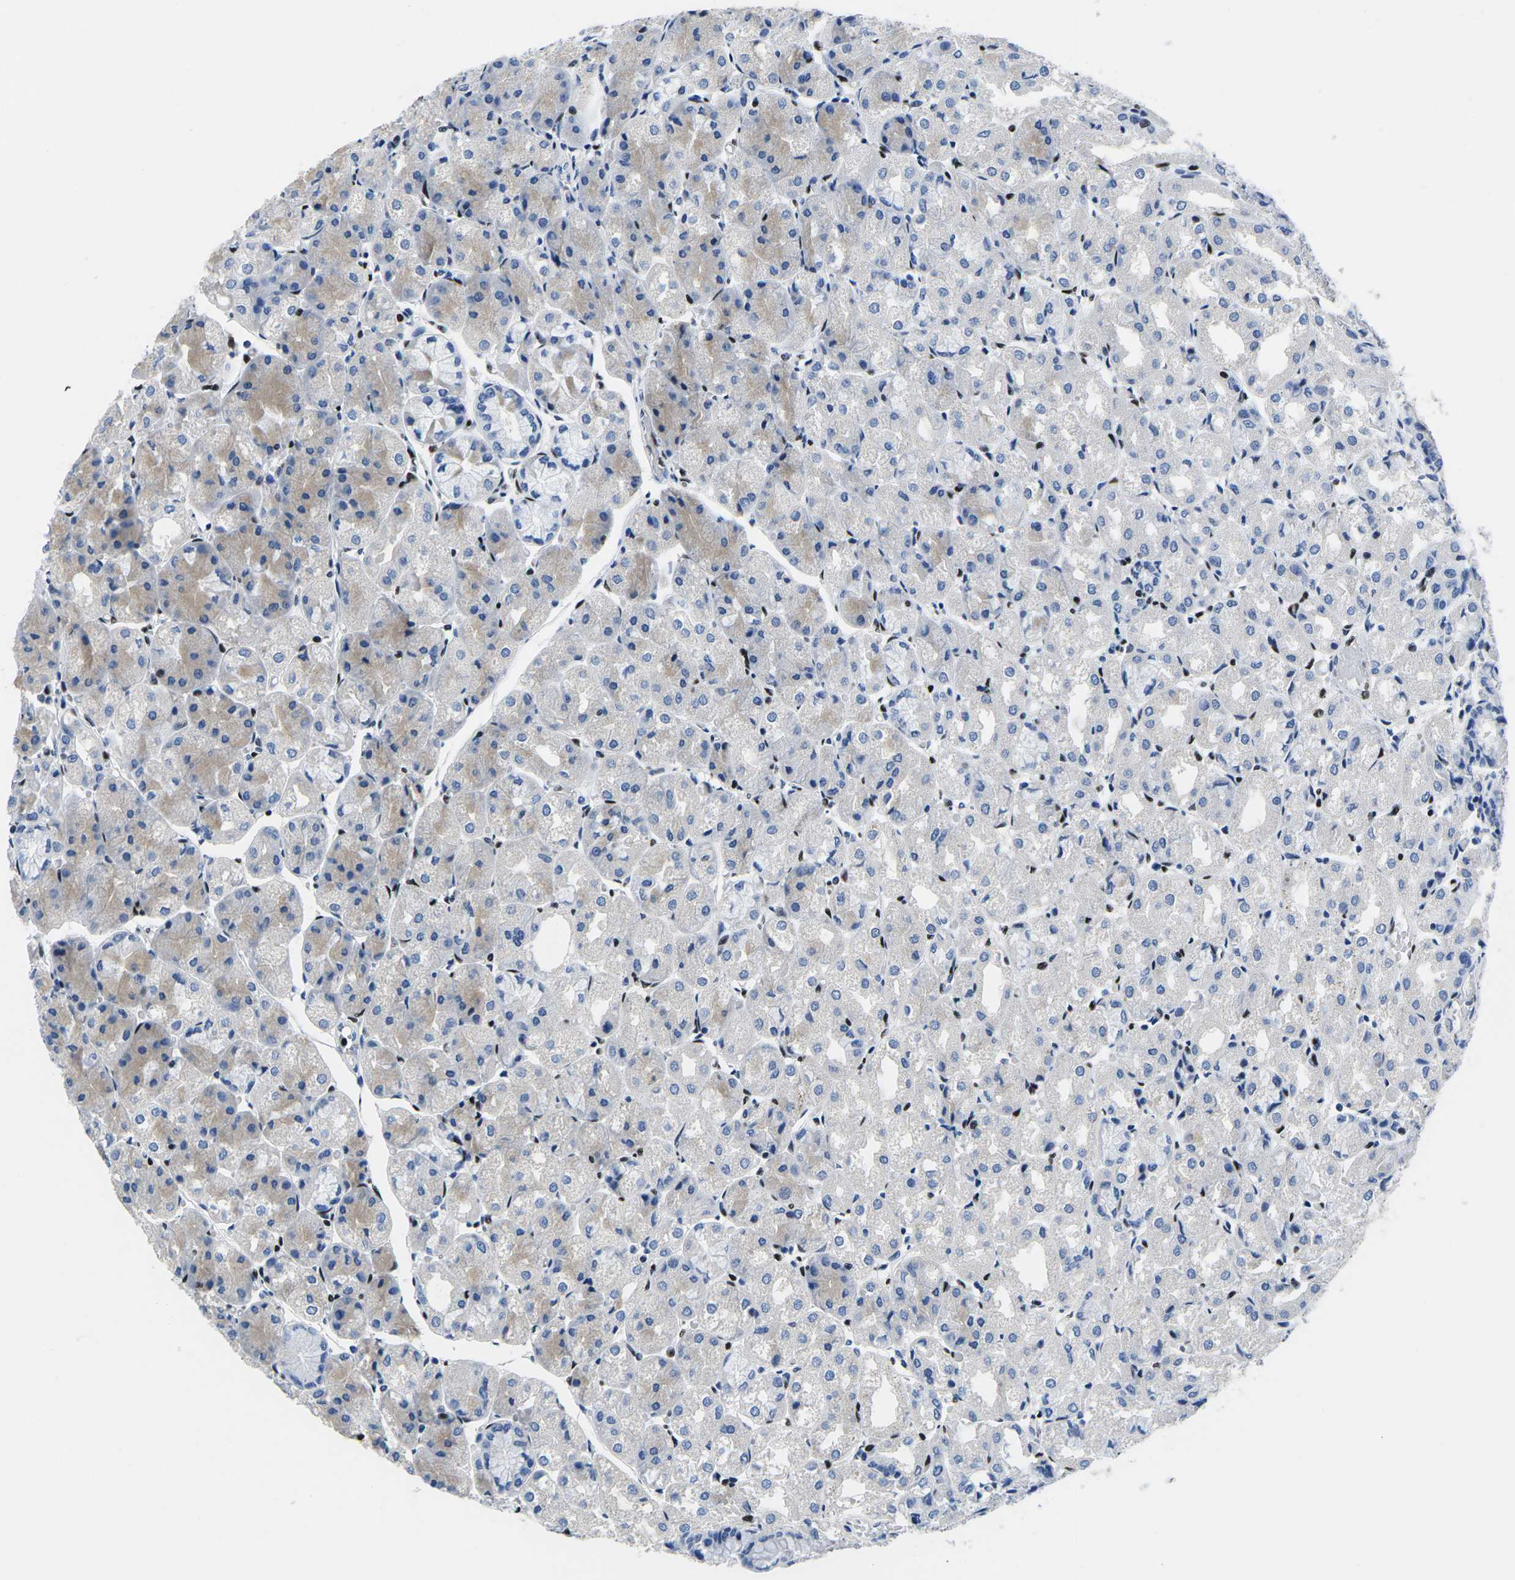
{"staining": {"intensity": "strong", "quantity": "25%-75%", "location": "cytoplasmic/membranous,nuclear"}, "tissue": "stomach", "cell_type": "Glandular cells", "image_type": "normal", "snomed": [{"axis": "morphology", "description": "Normal tissue, NOS"}, {"axis": "topography", "description": "Stomach, upper"}], "caption": "IHC (DAB (3,3'-diaminobenzidine)) staining of unremarkable stomach shows strong cytoplasmic/membranous,nuclear protein positivity in about 25%-75% of glandular cells.", "gene": "ATF1", "patient": {"sex": "male", "age": 72}}